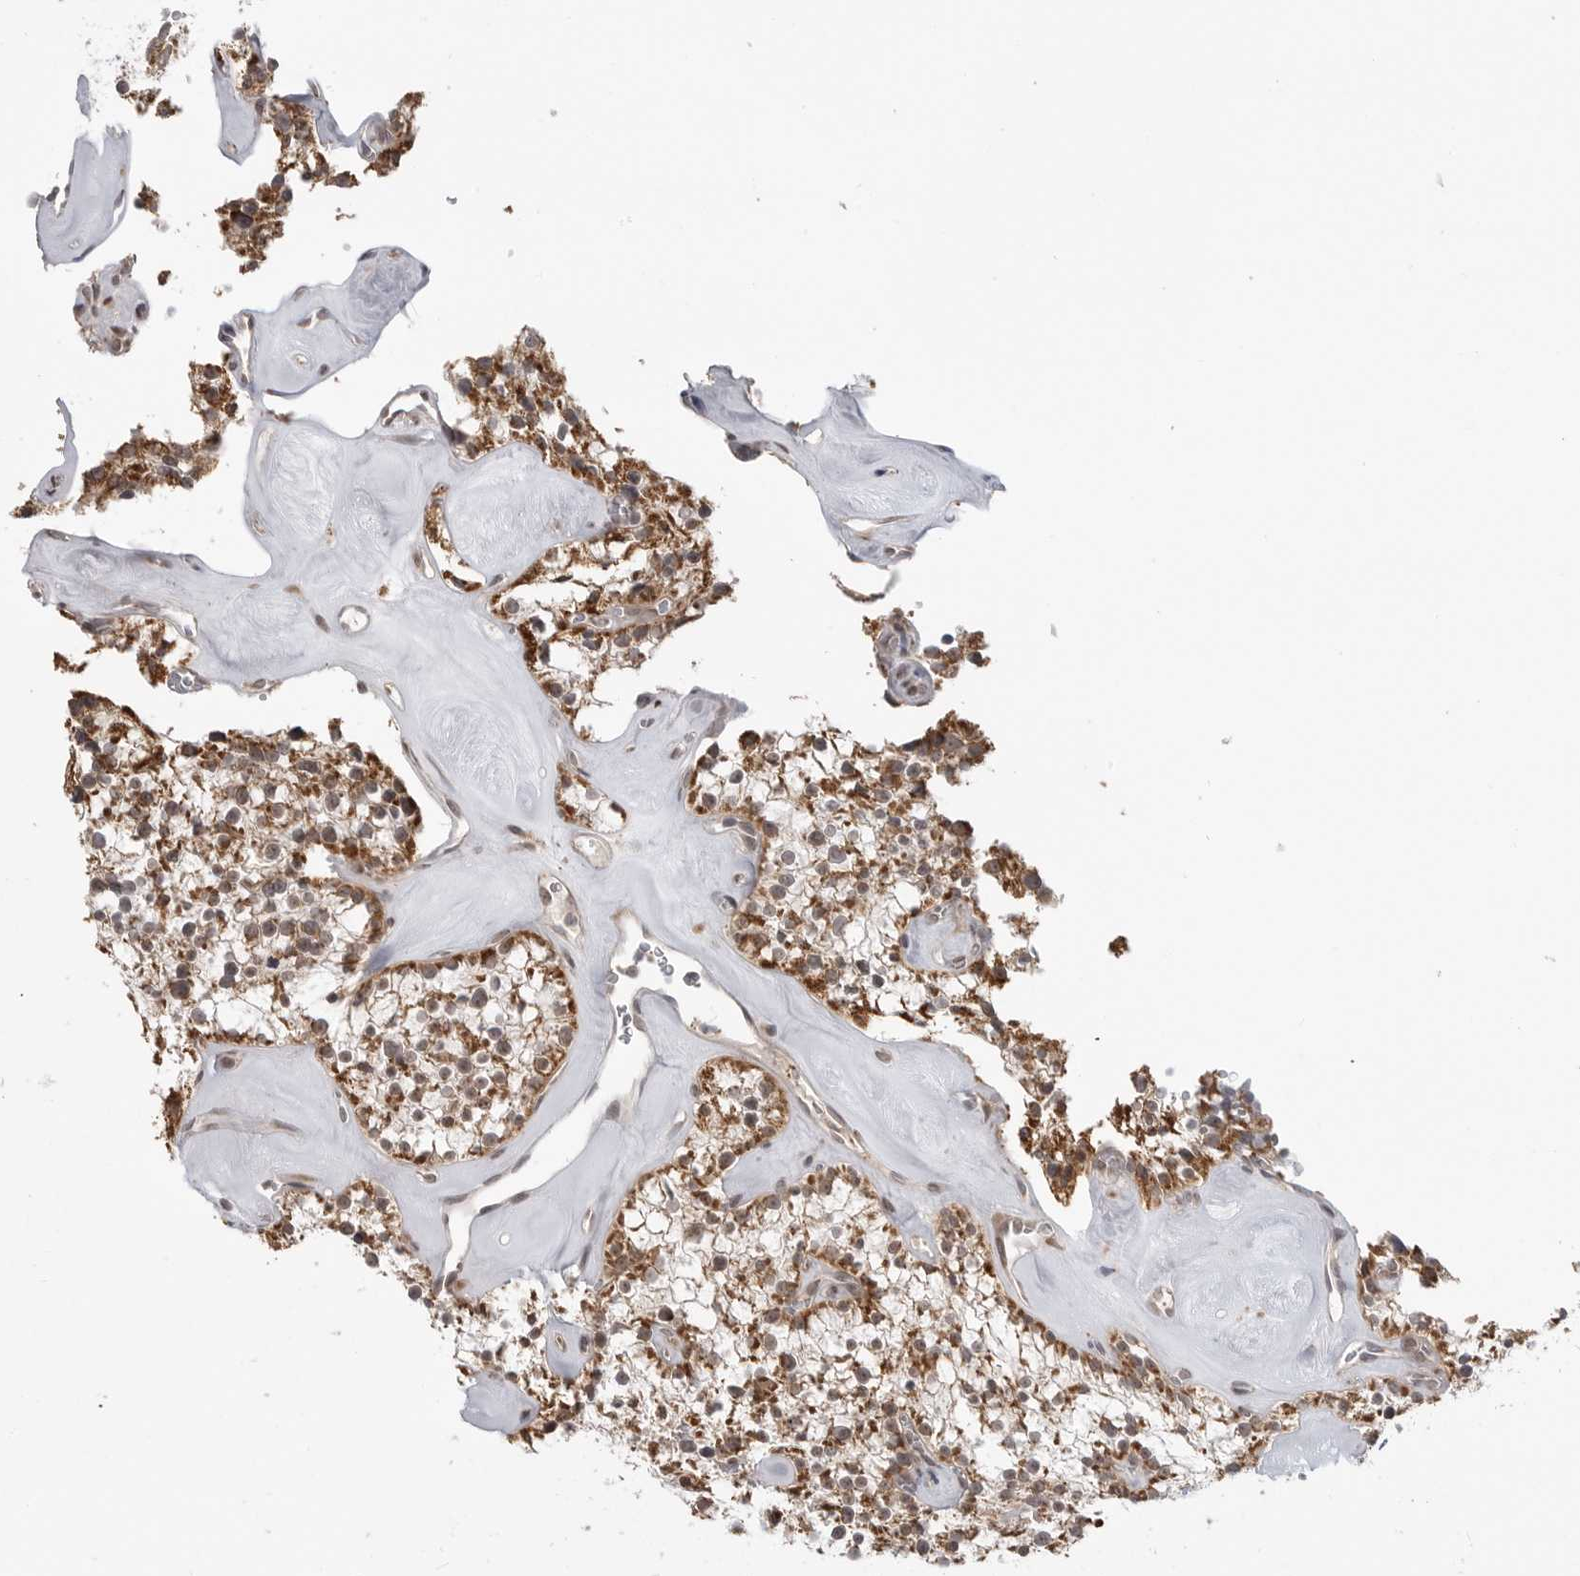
{"staining": {"intensity": "moderate", "quantity": ">75%", "location": "cytoplasmic/membranous"}, "tissue": "parathyroid gland", "cell_type": "Glandular cells", "image_type": "normal", "snomed": [{"axis": "morphology", "description": "Normal tissue, NOS"}, {"axis": "topography", "description": "Parathyroid gland"}], "caption": "Benign parathyroid gland demonstrates moderate cytoplasmic/membranous positivity in about >75% of glandular cells (Stains: DAB (3,3'-diaminobenzidine) in brown, nuclei in blue, Microscopy: brightfield microscopy at high magnification)..", "gene": "KALRN", "patient": {"sex": "female", "age": 64}}